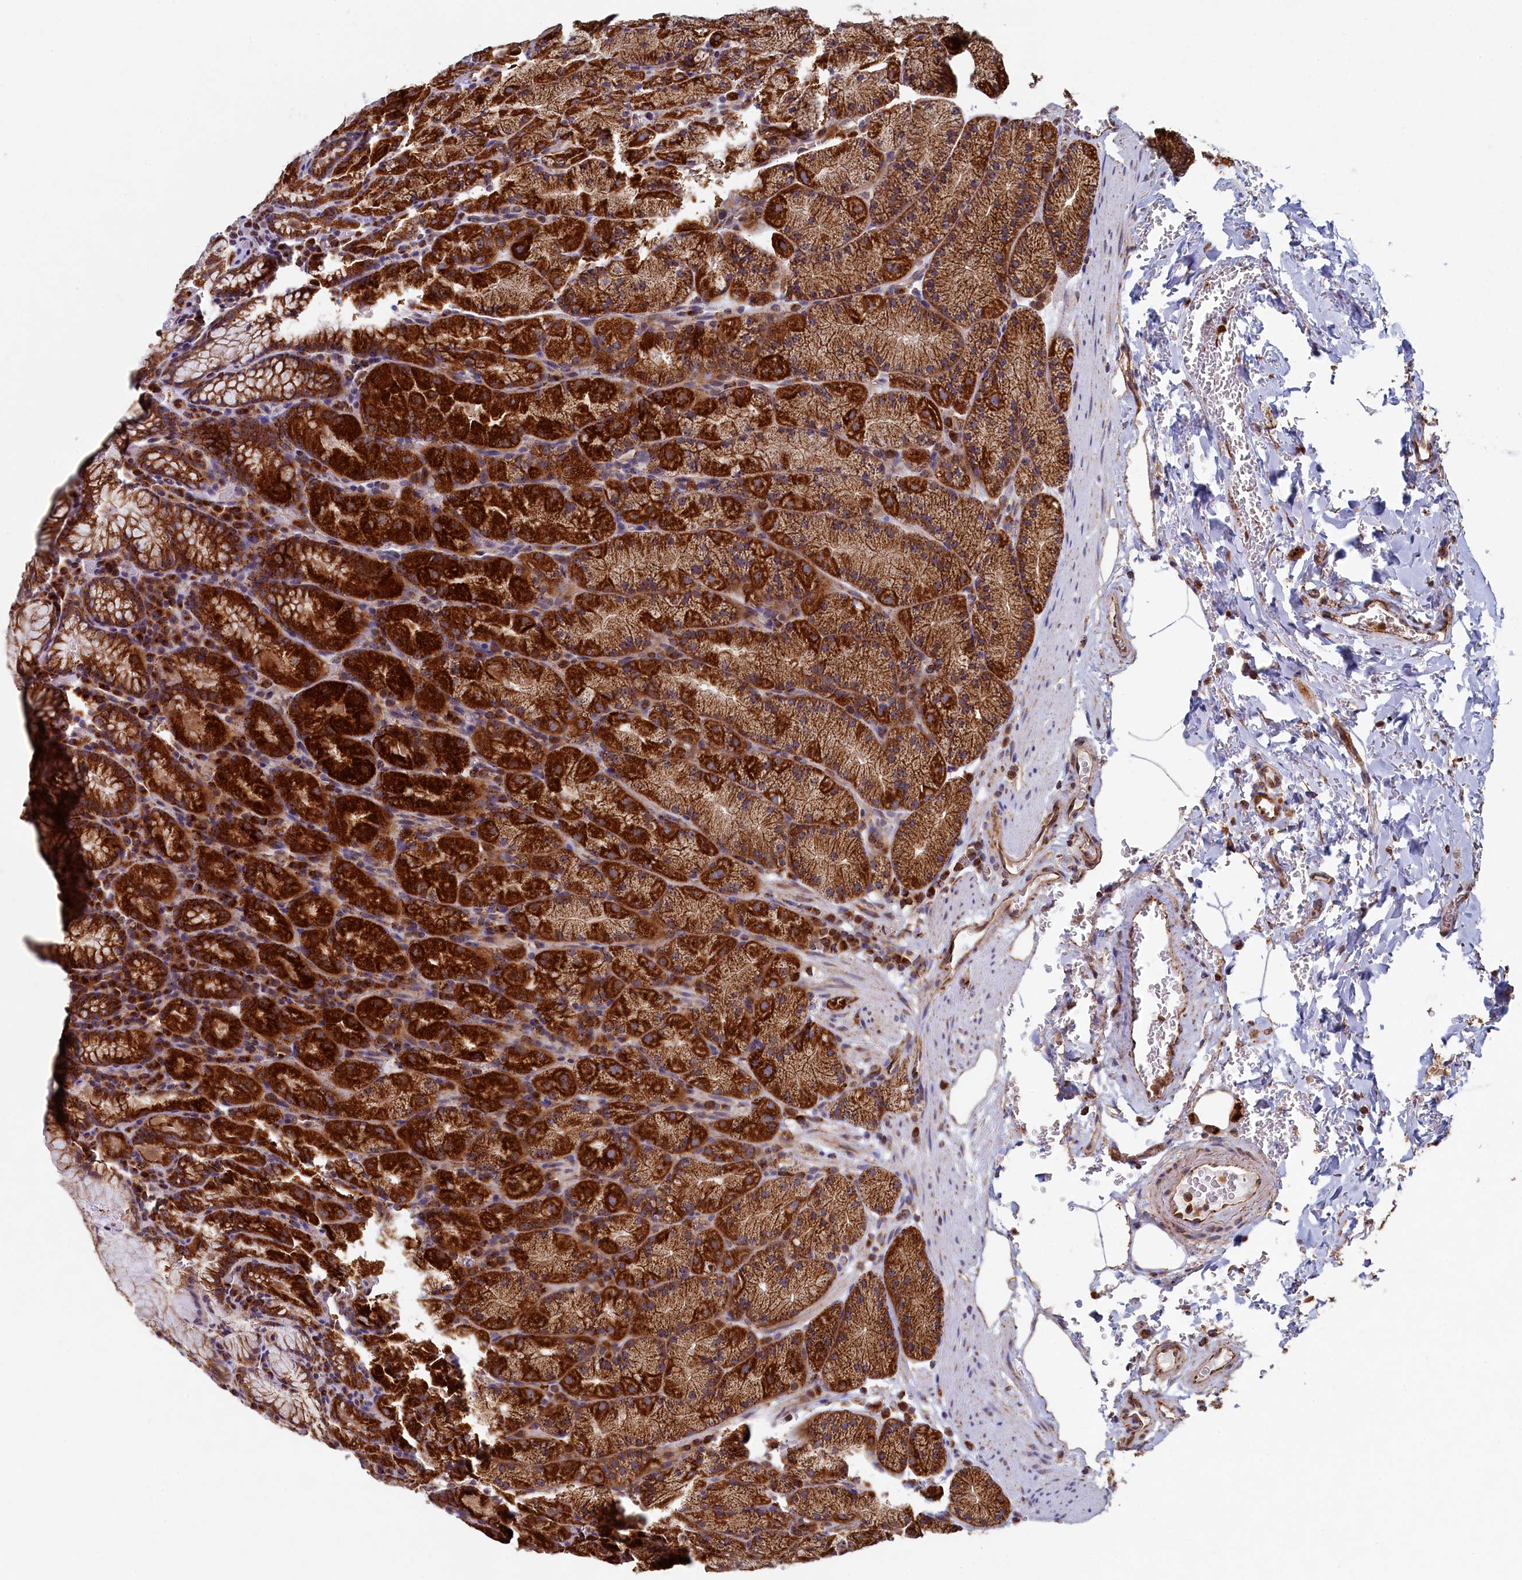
{"staining": {"intensity": "strong", "quantity": ">75%", "location": "cytoplasmic/membranous"}, "tissue": "stomach", "cell_type": "Glandular cells", "image_type": "normal", "snomed": [{"axis": "morphology", "description": "Normal tissue, NOS"}, {"axis": "topography", "description": "Stomach, upper"}, {"axis": "topography", "description": "Stomach, lower"}], "caption": "Protein staining of unremarkable stomach demonstrates strong cytoplasmic/membranous positivity in about >75% of glandular cells. Immunohistochemistry stains the protein in brown and the nuclei are stained blue.", "gene": "UBE3B", "patient": {"sex": "male", "age": 80}}